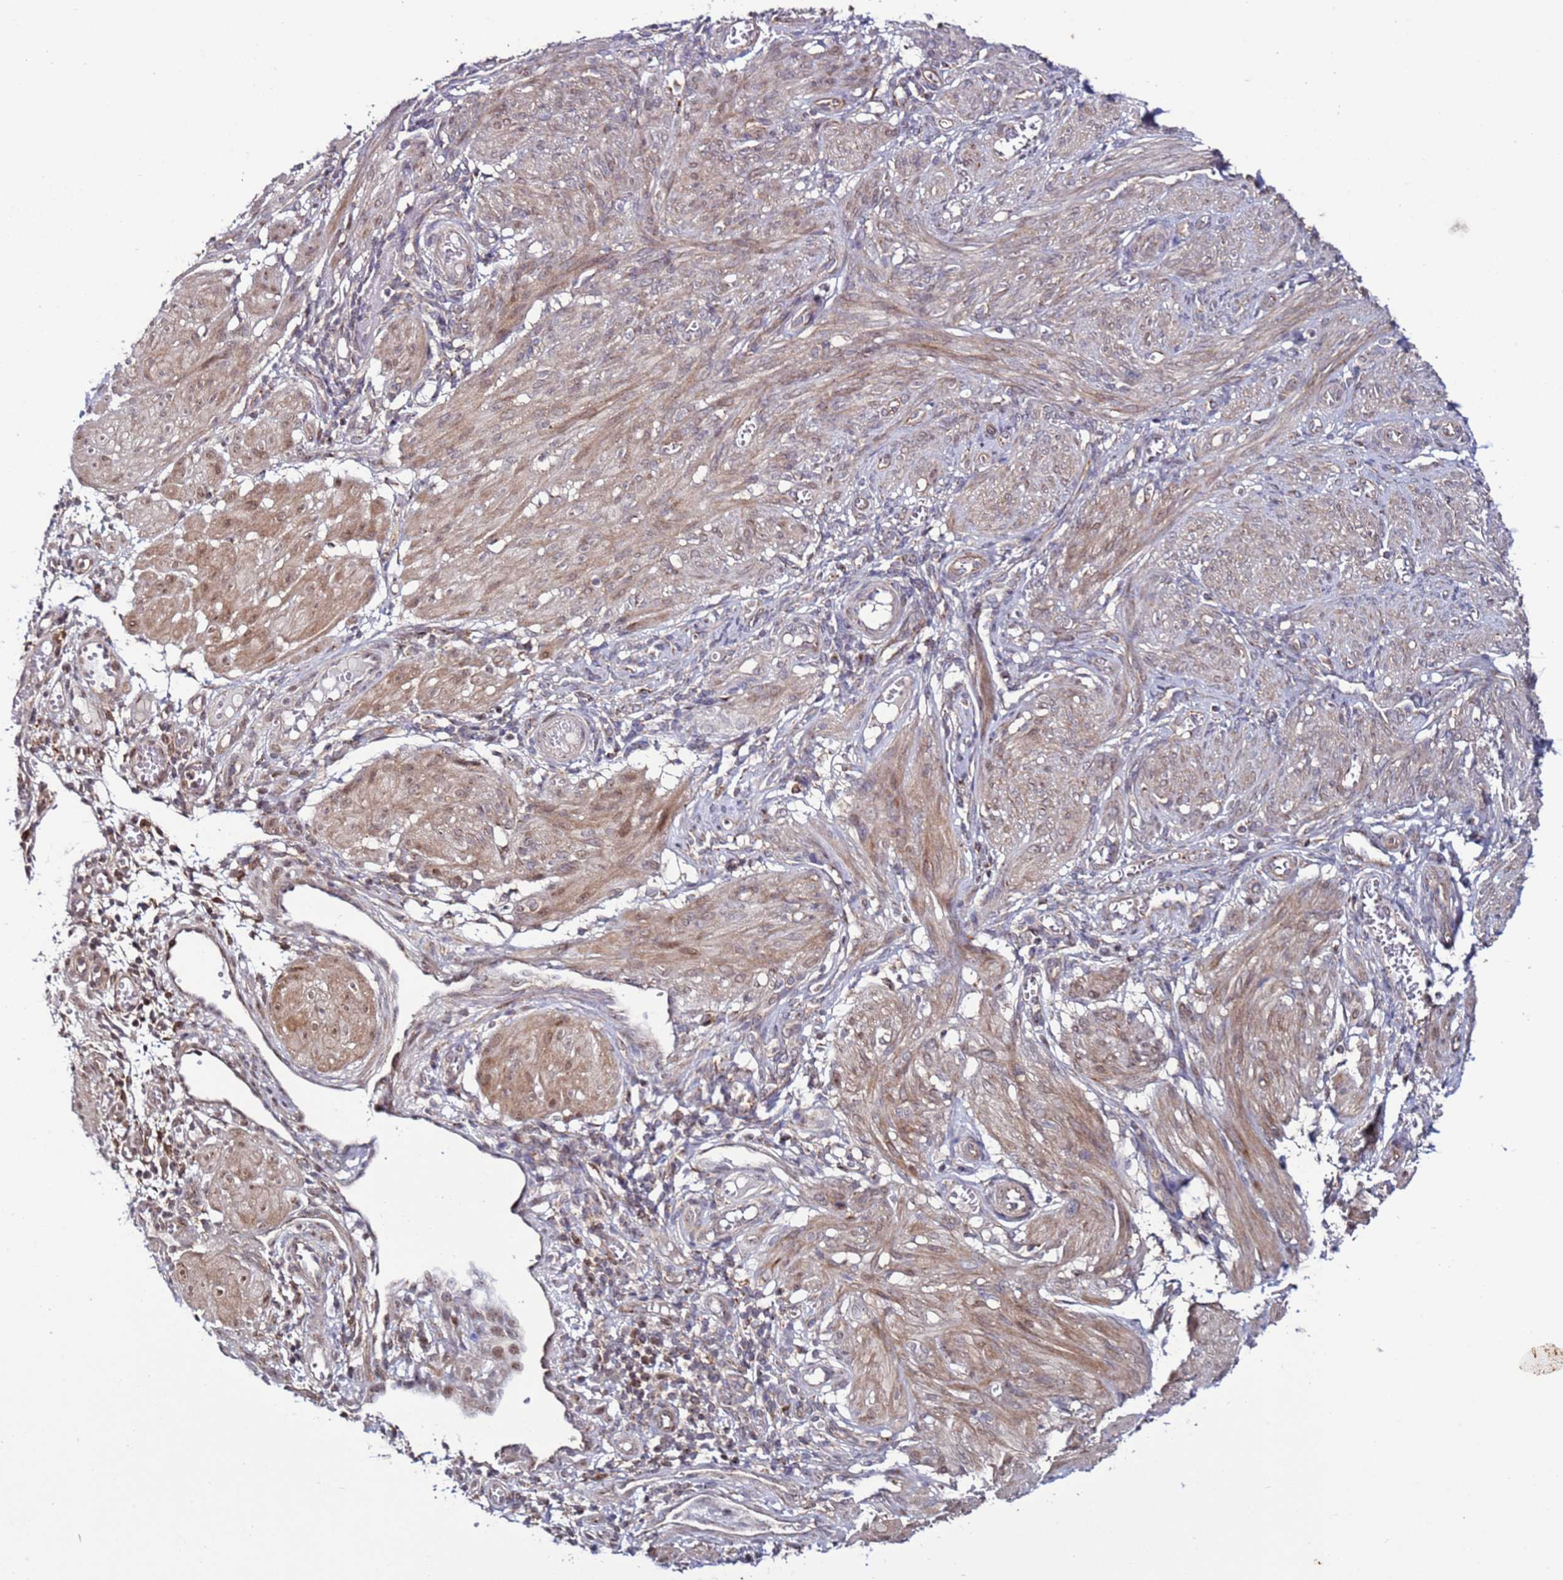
{"staining": {"intensity": "moderate", "quantity": ">75%", "location": "cytoplasmic/membranous"}, "tissue": "smooth muscle", "cell_type": "Smooth muscle cells", "image_type": "normal", "snomed": [{"axis": "morphology", "description": "Normal tissue, NOS"}, {"axis": "topography", "description": "Smooth muscle"}], "caption": "Immunohistochemical staining of normal human smooth muscle shows moderate cytoplasmic/membranous protein positivity in about >75% of smooth muscle cells.", "gene": "TMEM176B", "patient": {"sex": "female", "age": 39}}